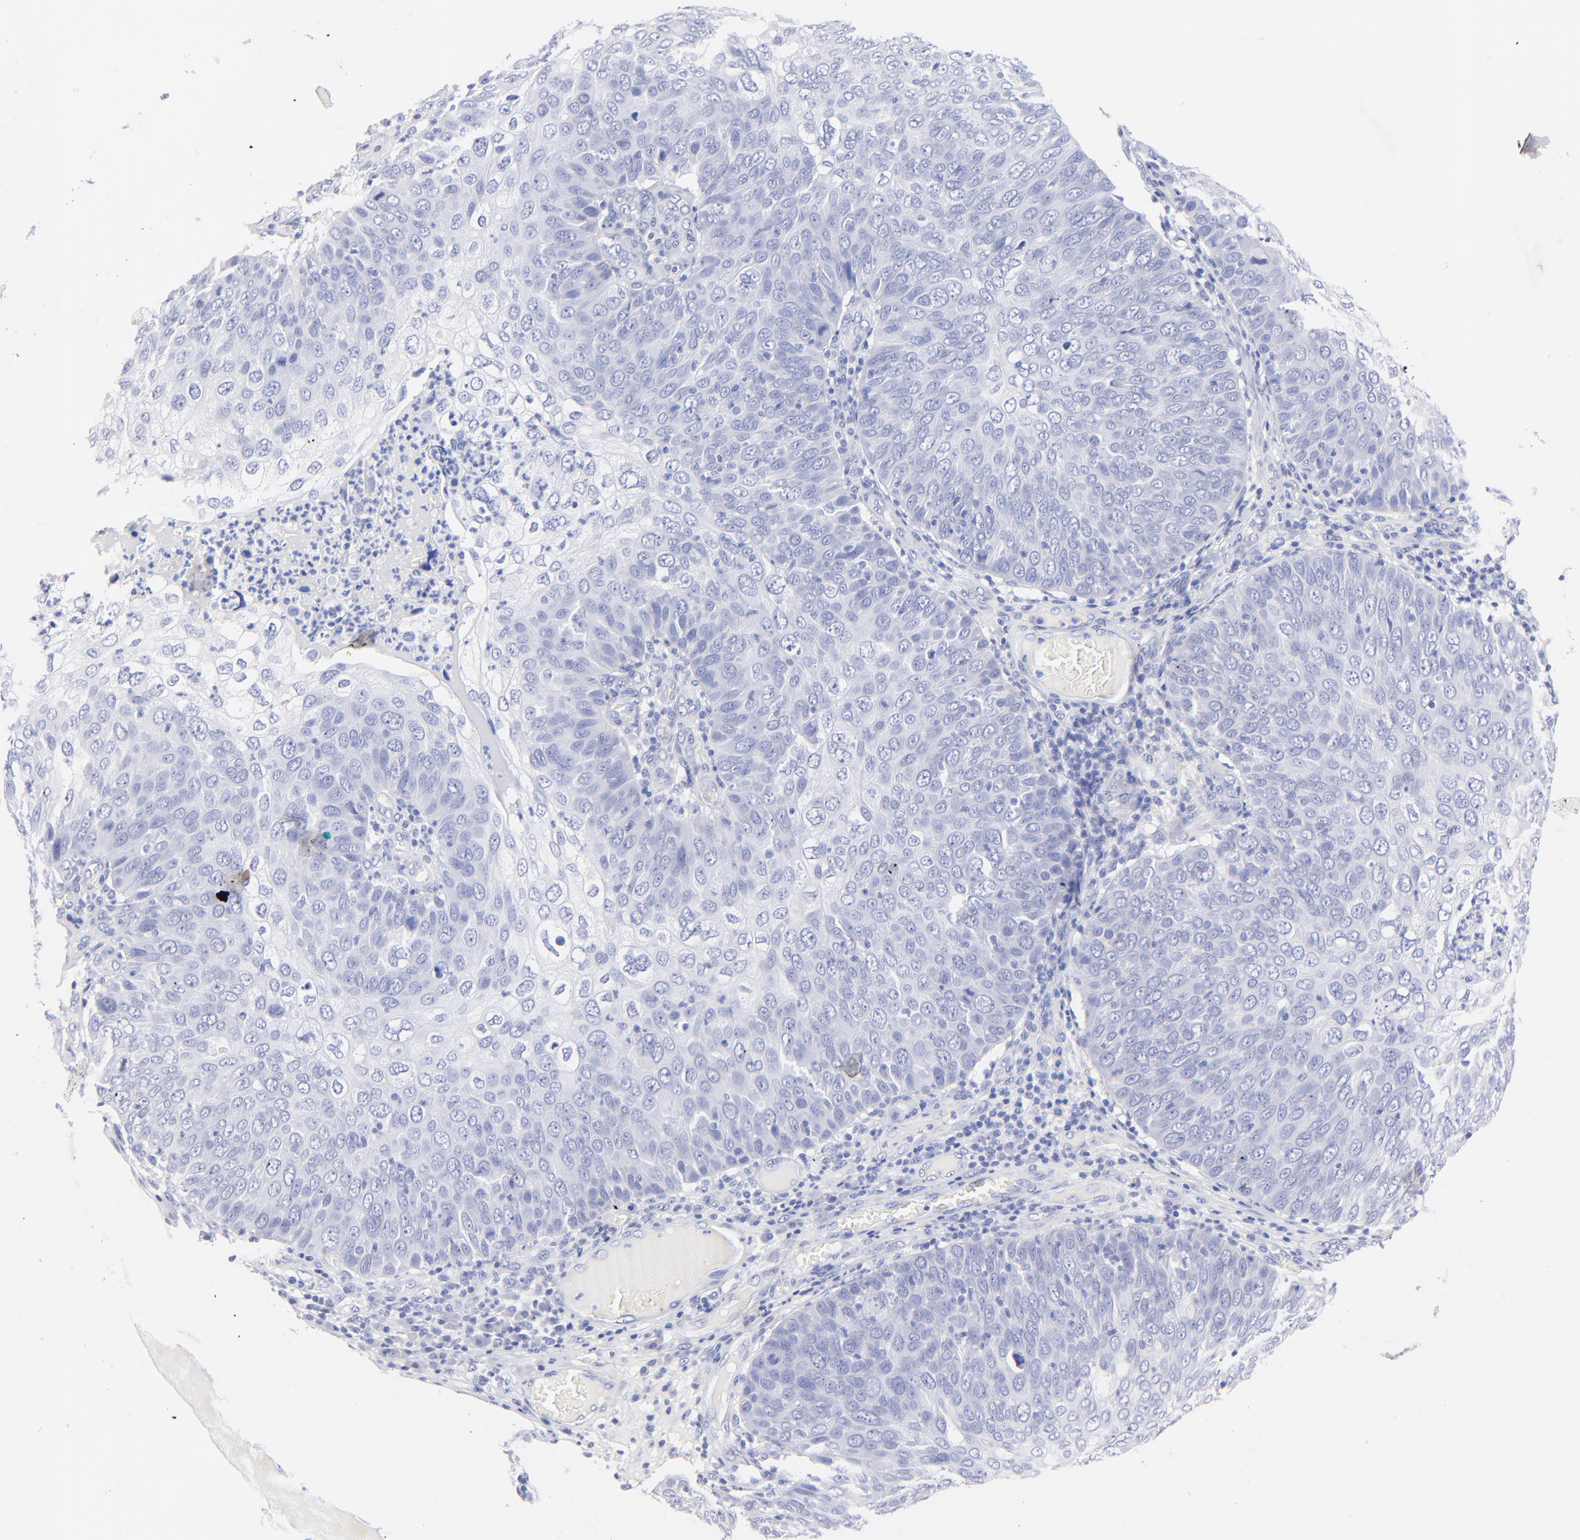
{"staining": {"intensity": "negative", "quantity": "none", "location": "none"}, "tissue": "skin cancer", "cell_type": "Tumor cells", "image_type": "cancer", "snomed": [{"axis": "morphology", "description": "Squamous cell carcinoma, NOS"}, {"axis": "topography", "description": "Skin"}], "caption": "Skin squamous cell carcinoma stained for a protein using immunohistochemistry demonstrates no positivity tumor cells.", "gene": "HORMAD2", "patient": {"sex": "male", "age": 87}}